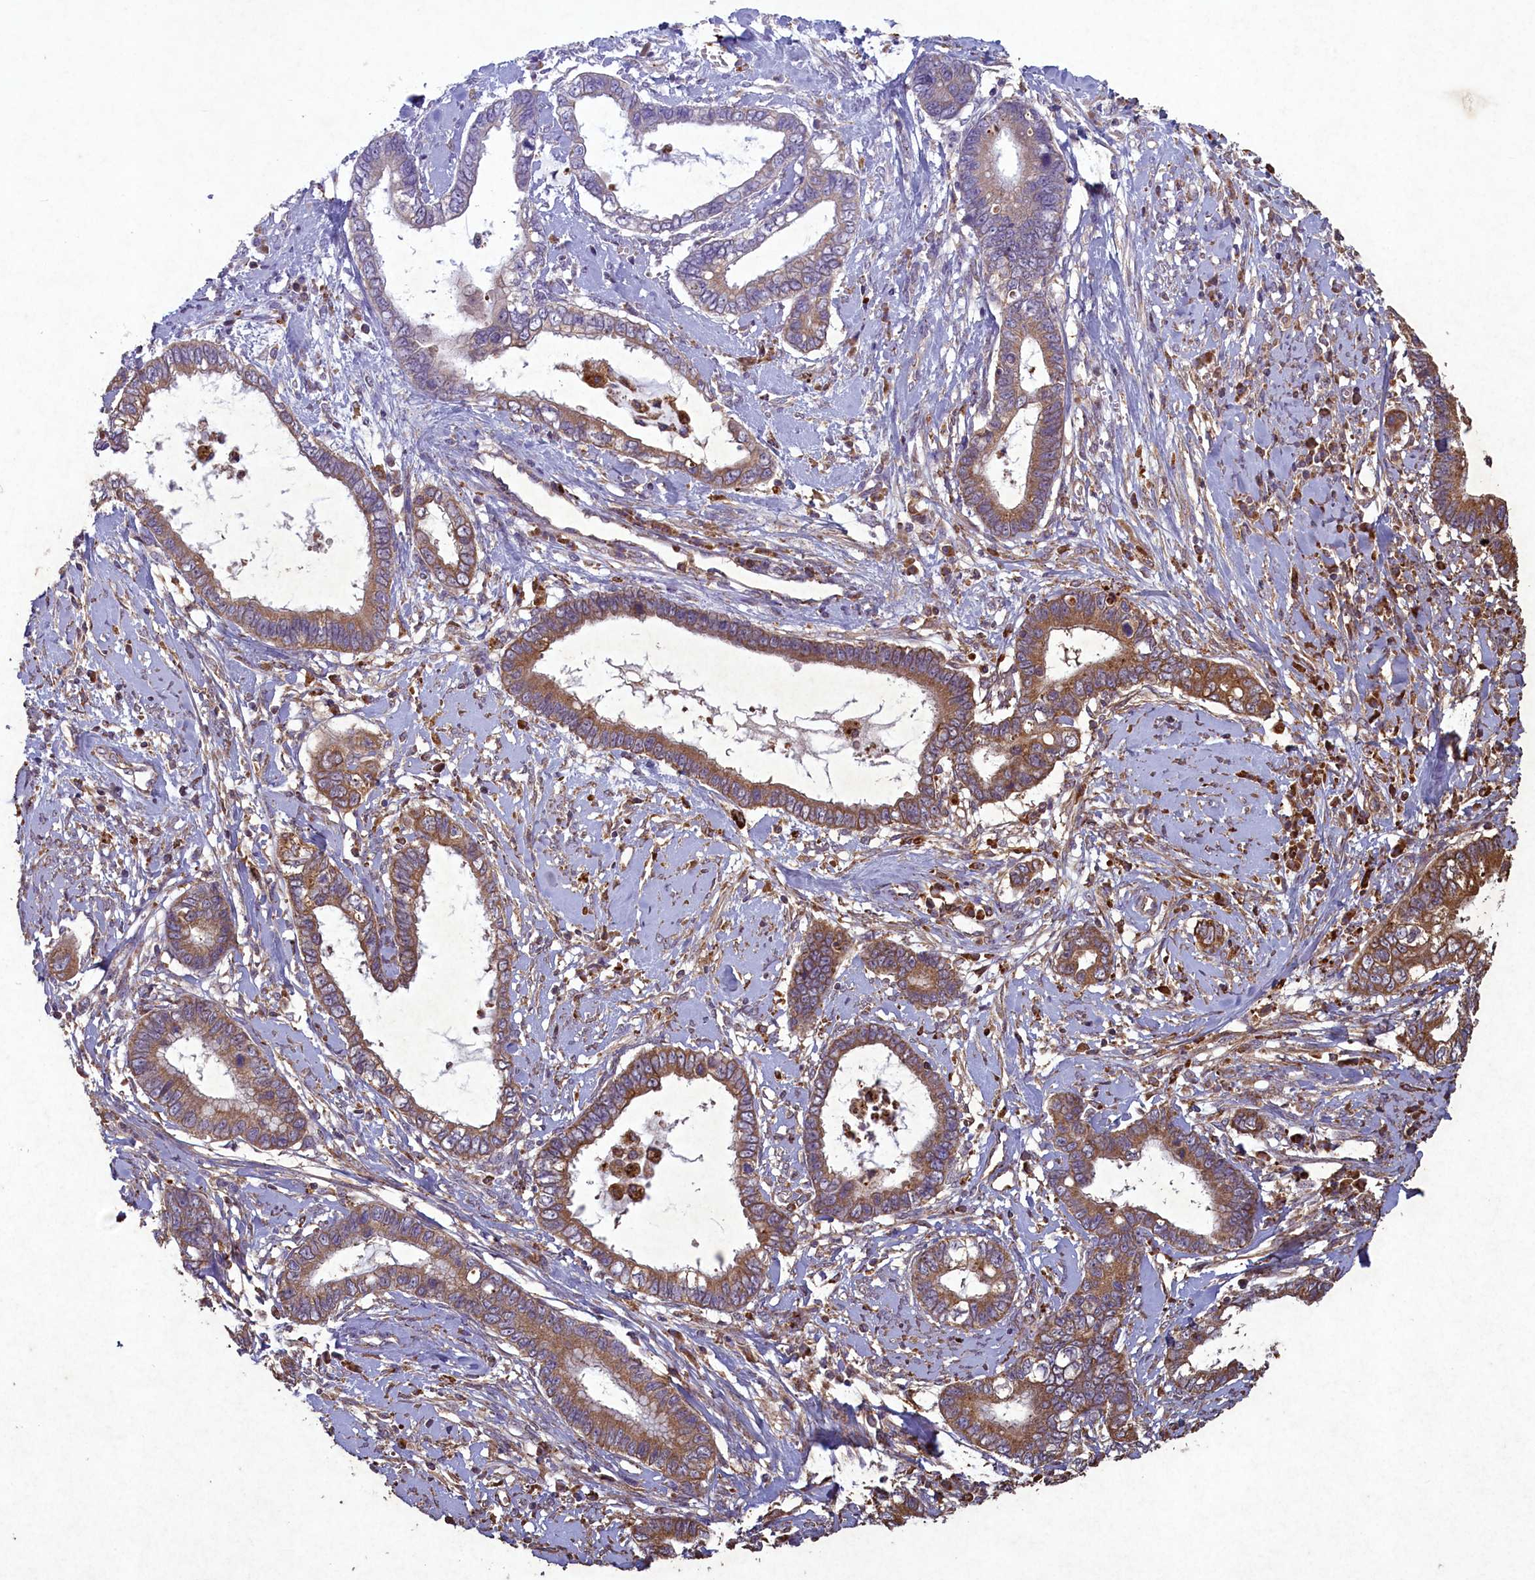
{"staining": {"intensity": "moderate", "quantity": ">75%", "location": "cytoplasmic/membranous"}, "tissue": "cervical cancer", "cell_type": "Tumor cells", "image_type": "cancer", "snomed": [{"axis": "morphology", "description": "Adenocarcinoma, NOS"}, {"axis": "topography", "description": "Cervix"}], "caption": "Tumor cells reveal moderate cytoplasmic/membranous positivity in about >75% of cells in adenocarcinoma (cervical).", "gene": "CIAO2B", "patient": {"sex": "female", "age": 44}}